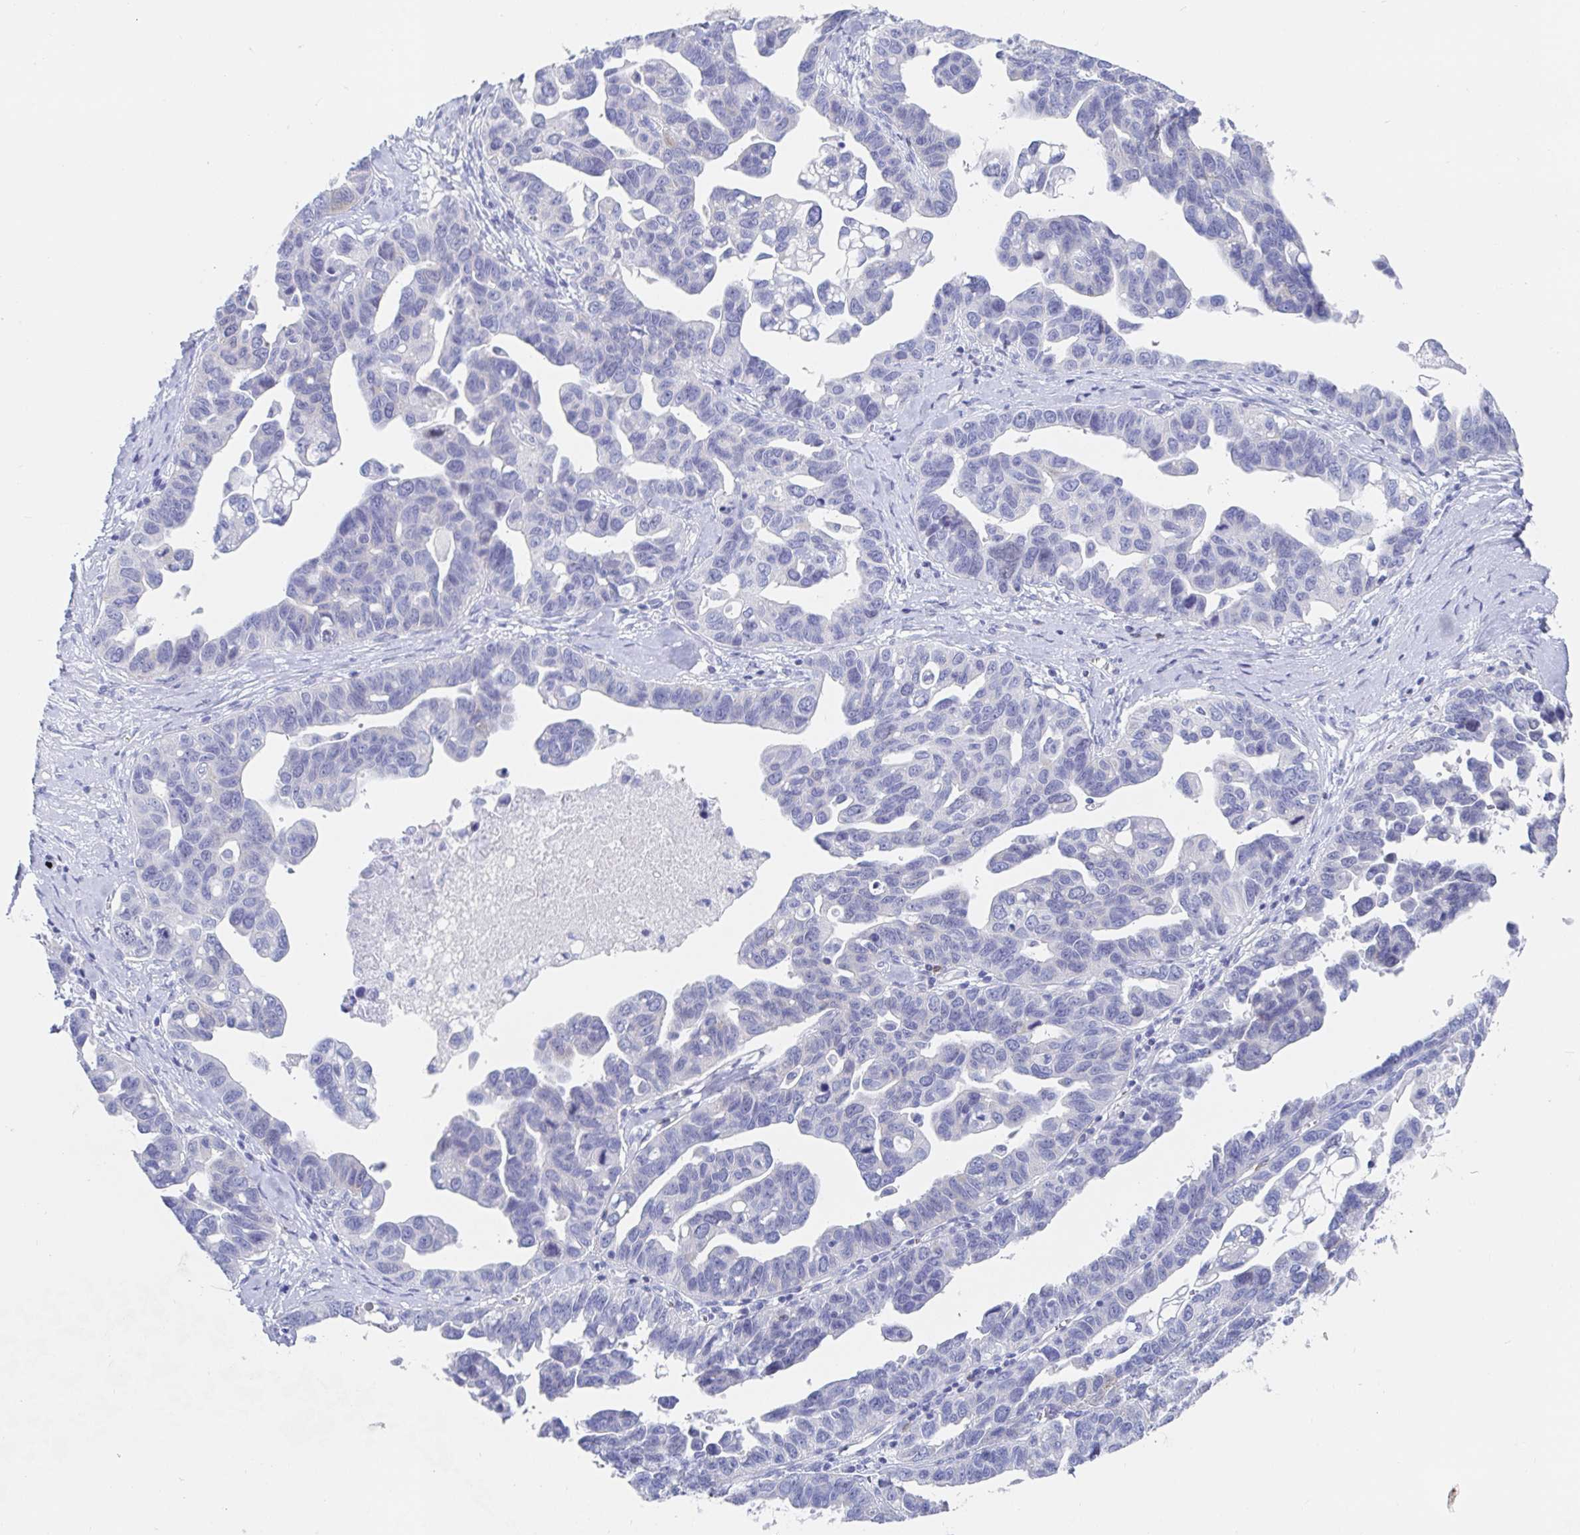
{"staining": {"intensity": "negative", "quantity": "none", "location": "none"}, "tissue": "ovarian cancer", "cell_type": "Tumor cells", "image_type": "cancer", "snomed": [{"axis": "morphology", "description": "Cystadenocarcinoma, serous, NOS"}, {"axis": "topography", "description": "Ovary"}], "caption": "High power microscopy image of an immunohistochemistry (IHC) histopathology image of ovarian cancer, revealing no significant expression in tumor cells.", "gene": "PACSIN1", "patient": {"sex": "female", "age": 69}}